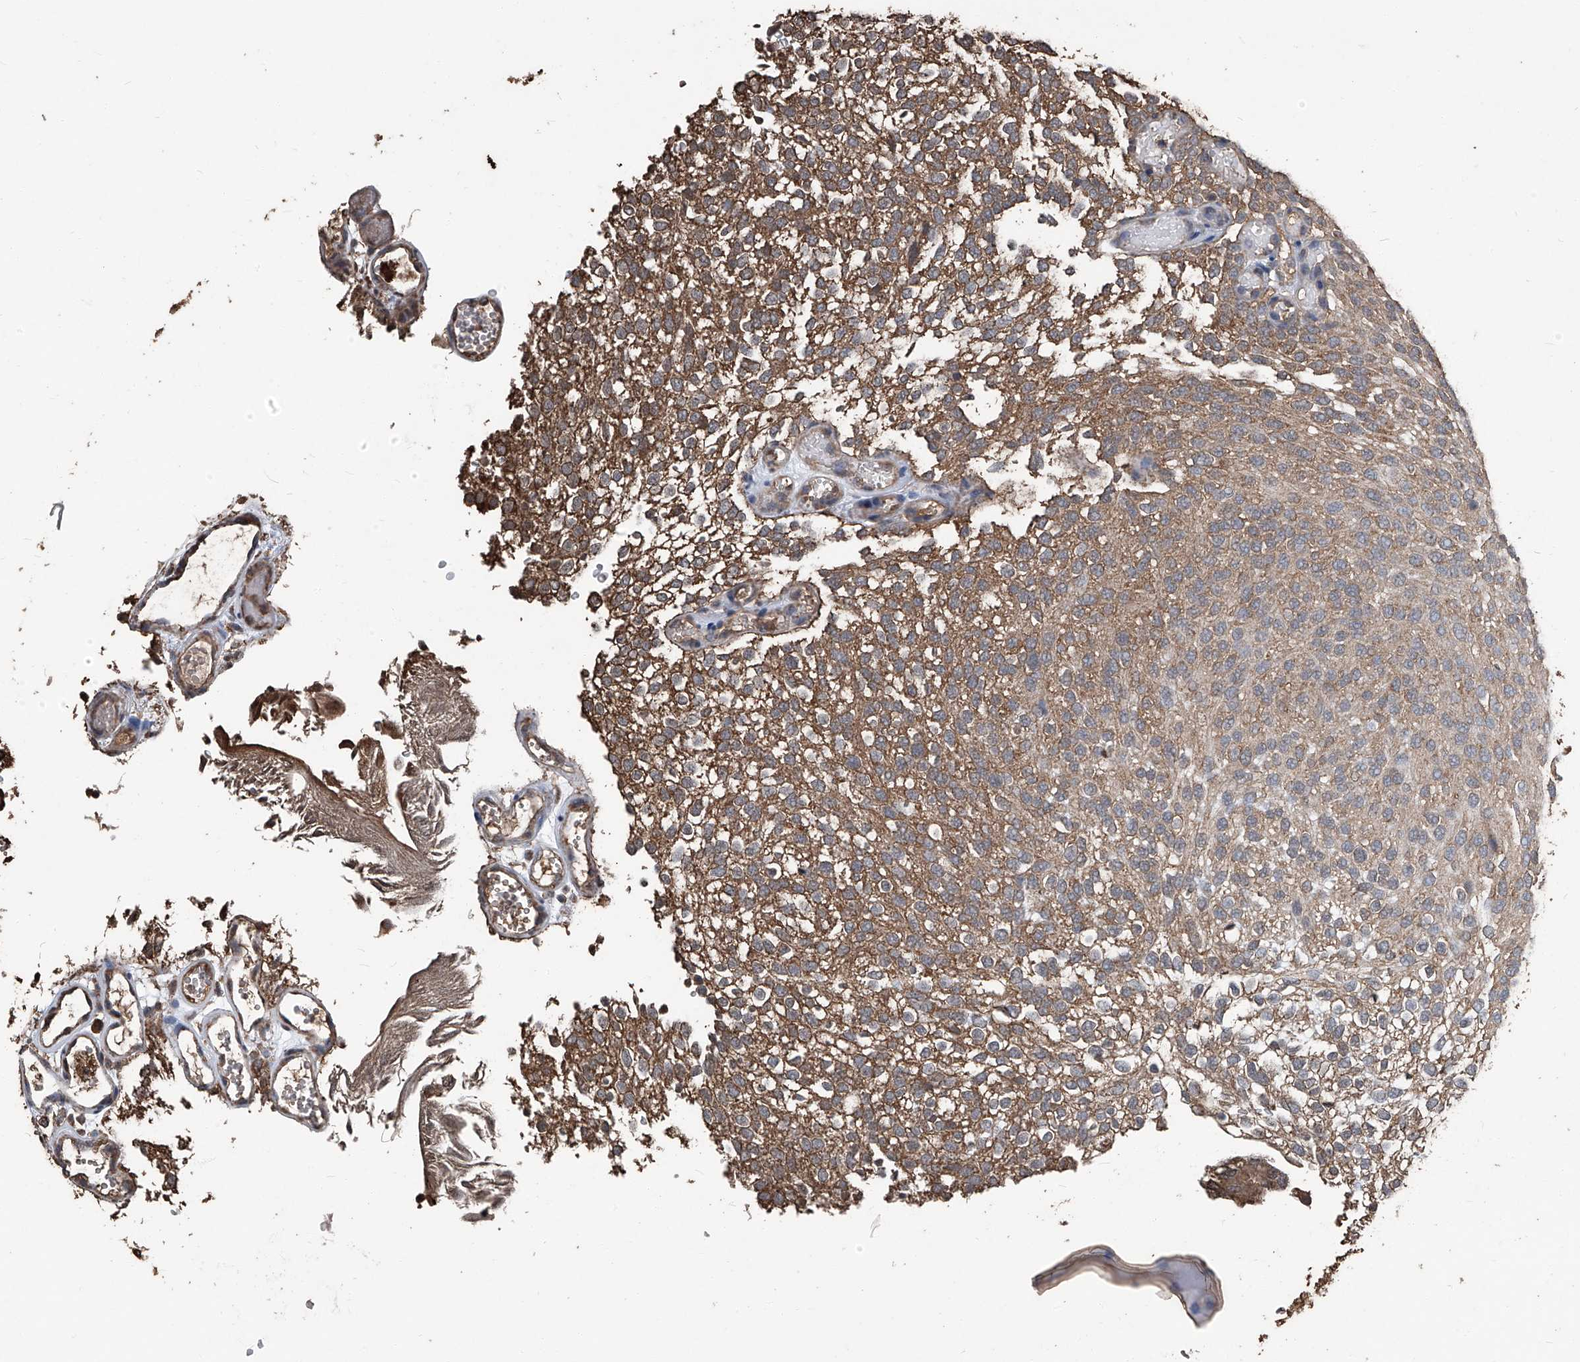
{"staining": {"intensity": "moderate", "quantity": ">75%", "location": "cytoplasmic/membranous"}, "tissue": "urothelial cancer", "cell_type": "Tumor cells", "image_type": "cancer", "snomed": [{"axis": "morphology", "description": "Urothelial carcinoma, Low grade"}, {"axis": "topography", "description": "Urinary bladder"}], "caption": "Tumor cells exhibit medium levels of moderate cytoplasmic/membranous positivity in approximately >75% of cells in urothelial cancer. The staining is performed using DAB (3,3'-diaminobenzidine) brown chromogen to label protein expression. The nuclei are counter-stained blue using hematoxylin.", "gene": "STARD7", "patient": {"sex": "male", "age": 78}}